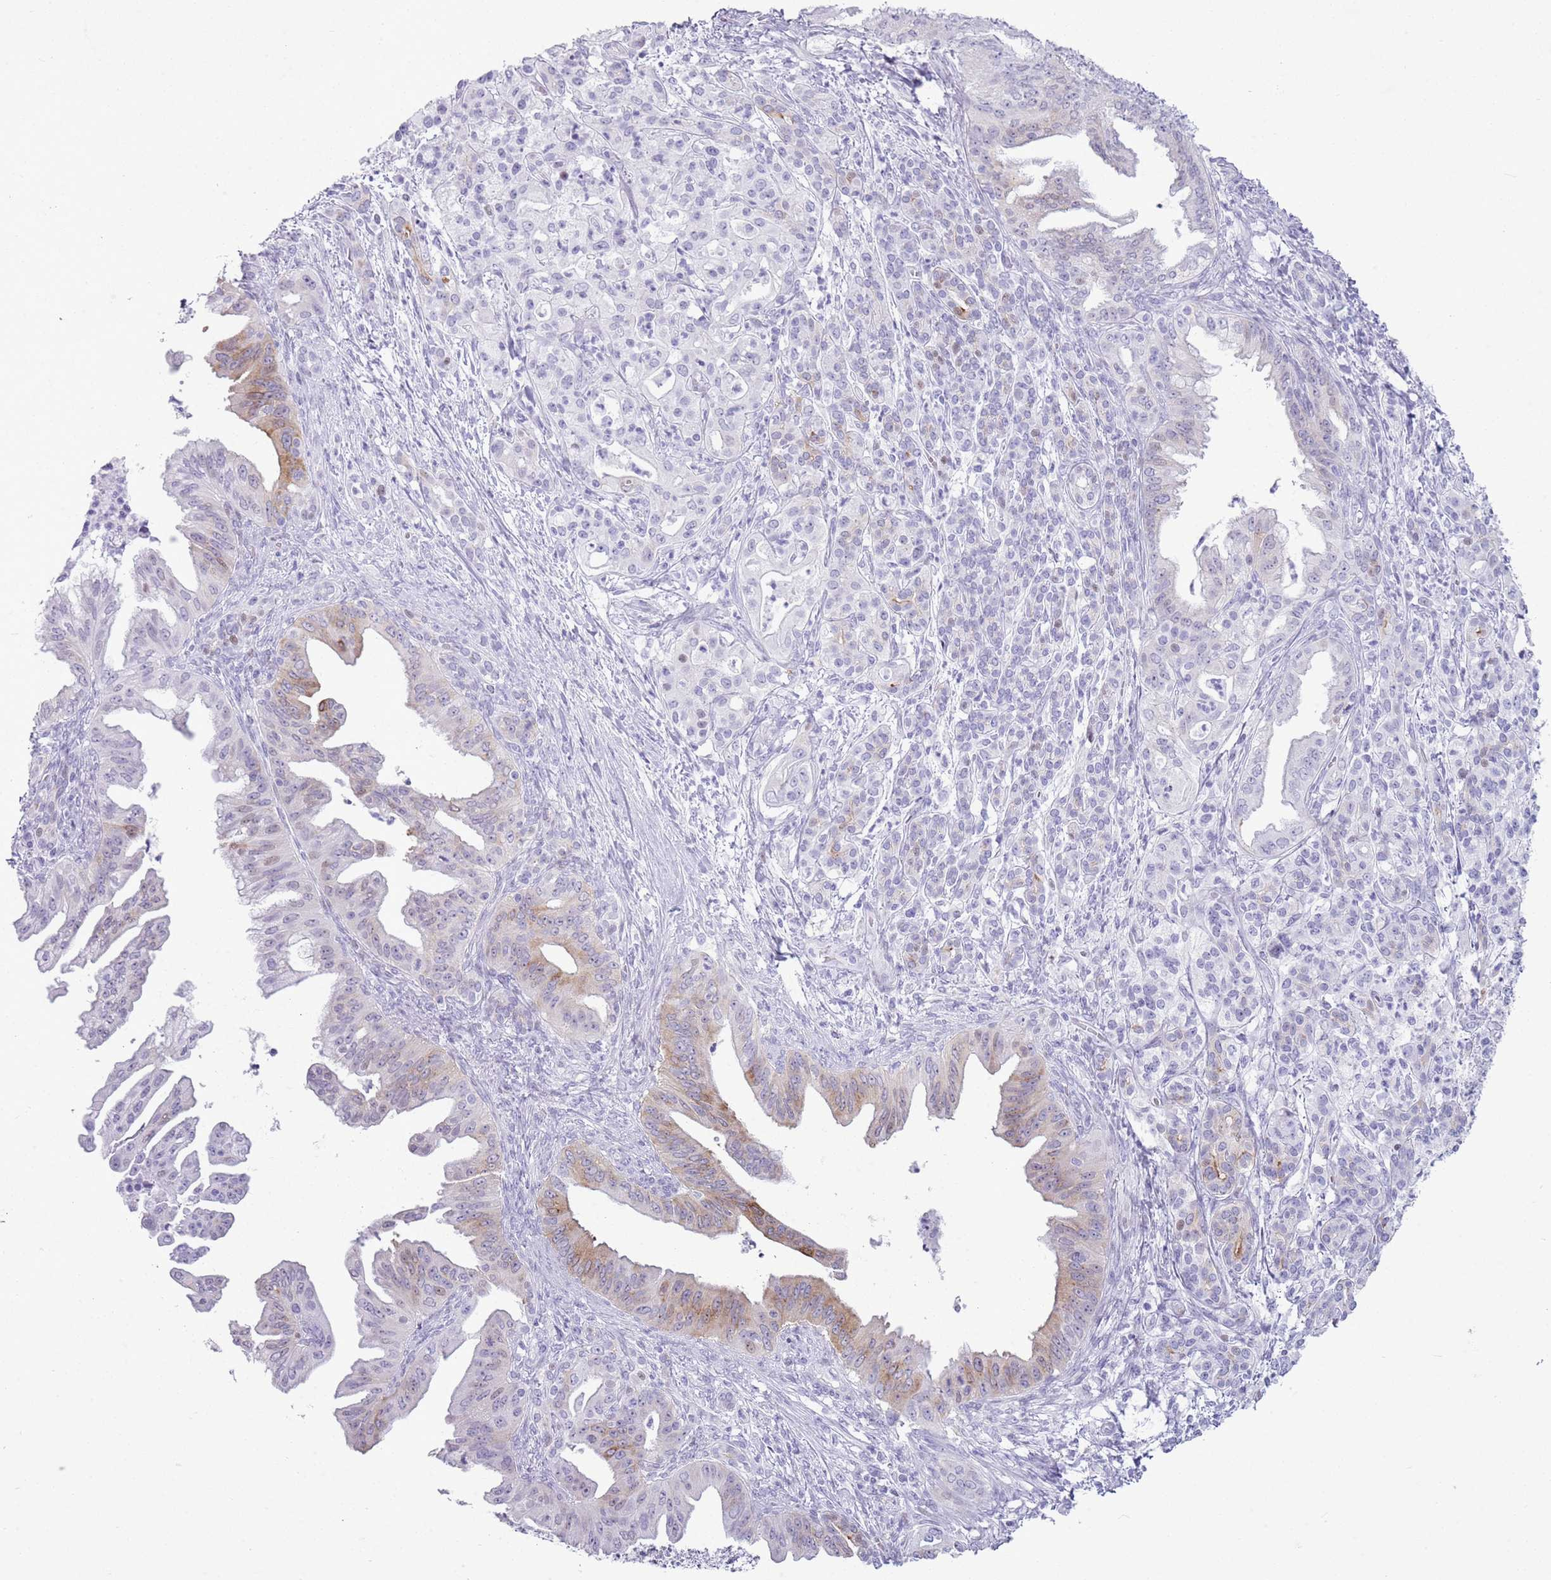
{"staining": {"intensity": "moderate", "quantity": "<25%", "location": "cytoplasmic/membranous,nuclear"}, "tissue": "pancreatic cancer", "cell_type": "Tumor cells", "image_type": "cancer", "snomed": [{"axis": "morphology", "description": "Adenocarcinoma, NOS"}, {"axis": "topography", "description": "Pancreas"}], "caption": "Immunohistochemistry image of neoplastic tissue: pancreatic adenocarcinoma stained using immunohistochemistry reveals low levels of moderate protein expression localized specifically in the cytoplasmic/membranous and nuclear of tumor cells, appearing as a cytoplasmic/membranous and nuclear brown color.", "gene": "ASIP", "patient": {"sex": "male", "age": 58}}